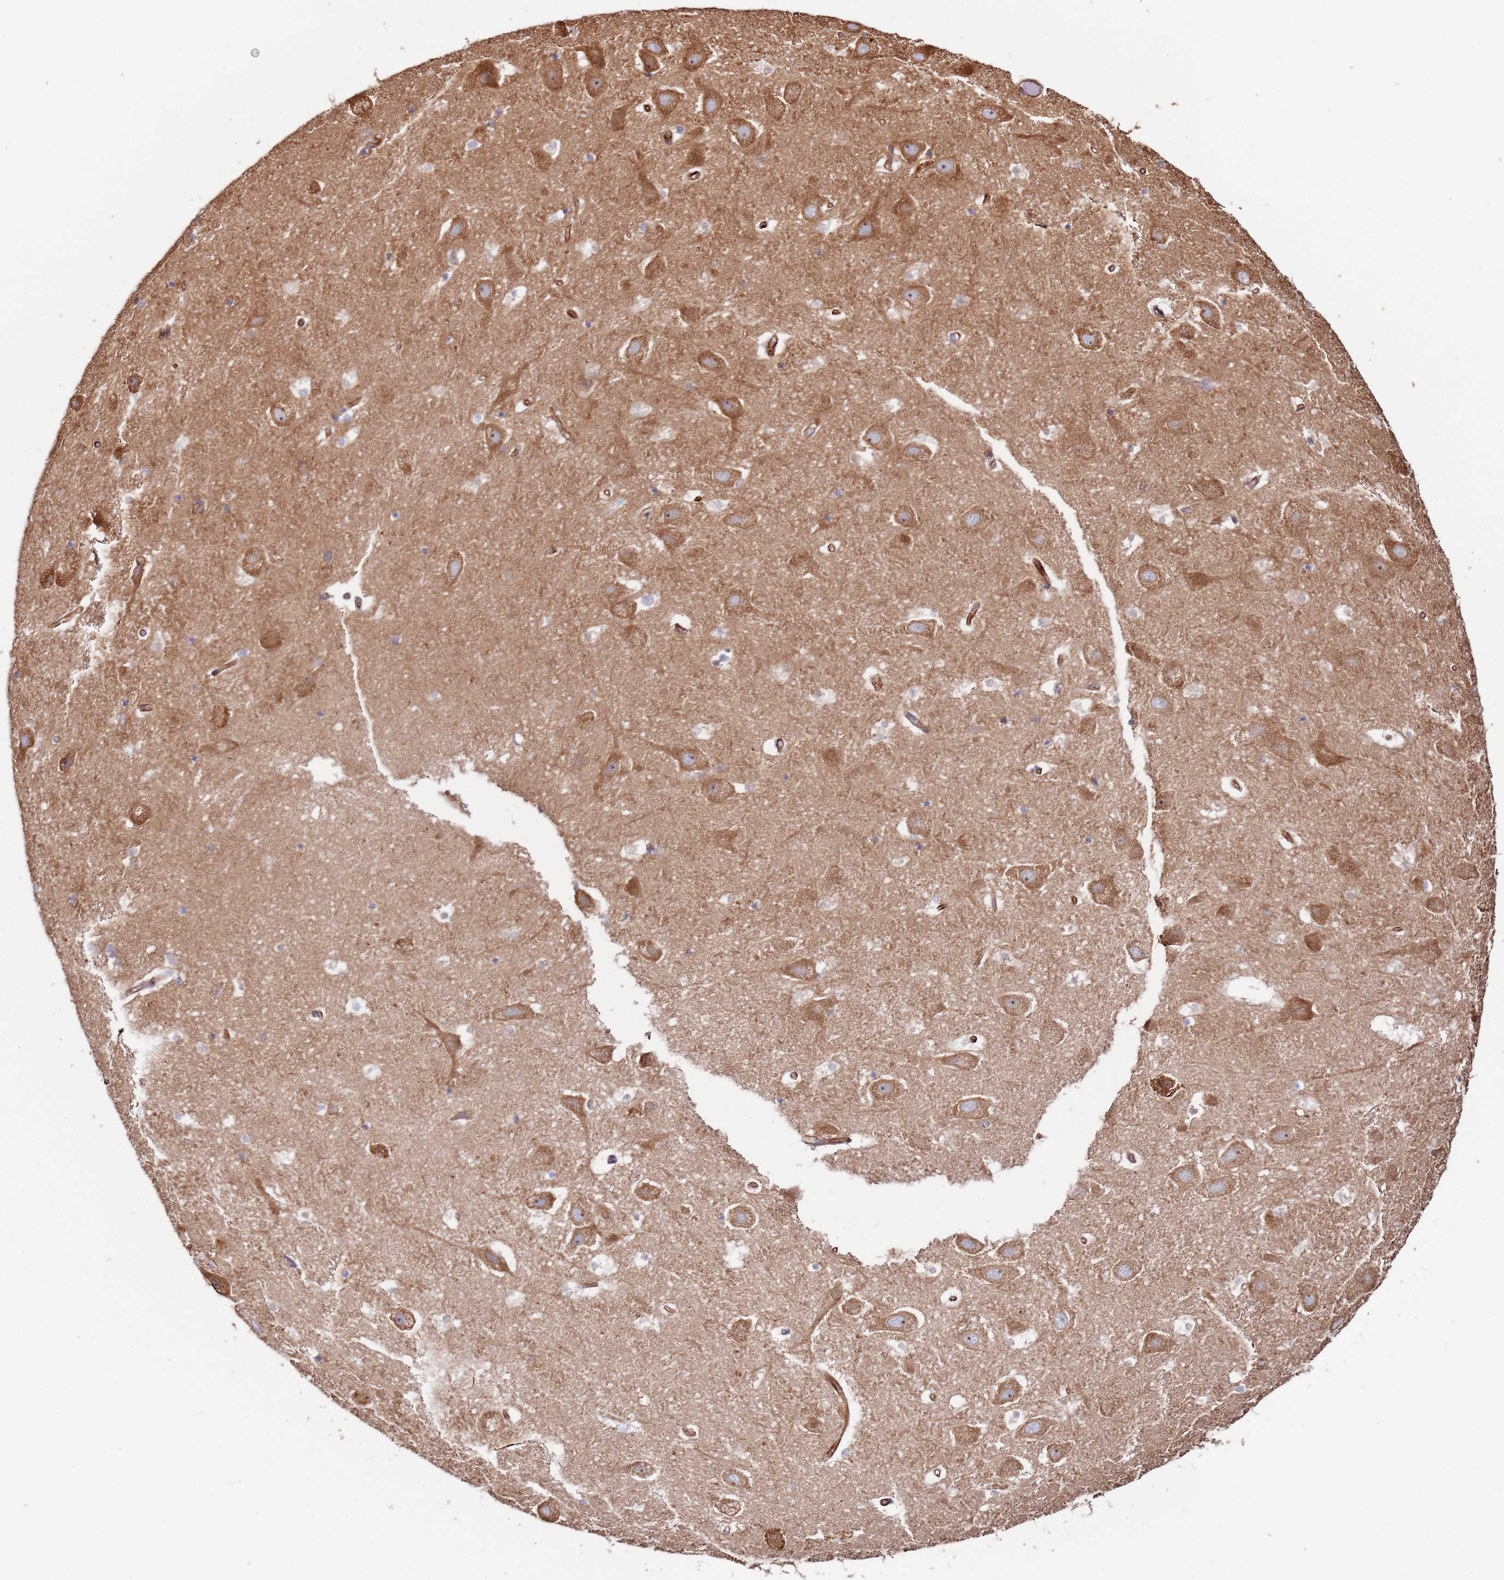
{"staining": {"intensity": "weak", "quantity": "<25%", "location": "cytoplasmic/membranous"}, "tissue": "hippocampus", "cell_type": "Glial cells", "image_type": "normal", "snomed": [{"axis": "morphology", "description": "Normal tissue, NOS"}, {"axis": "topography", "description": "Hippocampus"}], "caption": "Immunohistochemistry (IHC) micrograph of normal hippocampus: hippocampus stained with DAB (3,3'-diaminobenzidine) shows no significant protein positivity in glial cells. (DAB immunohistochemistry with hematoxylin counter stain).", "gene": "MRGPRE", "patient": {"sex": "female", "age": 52}}